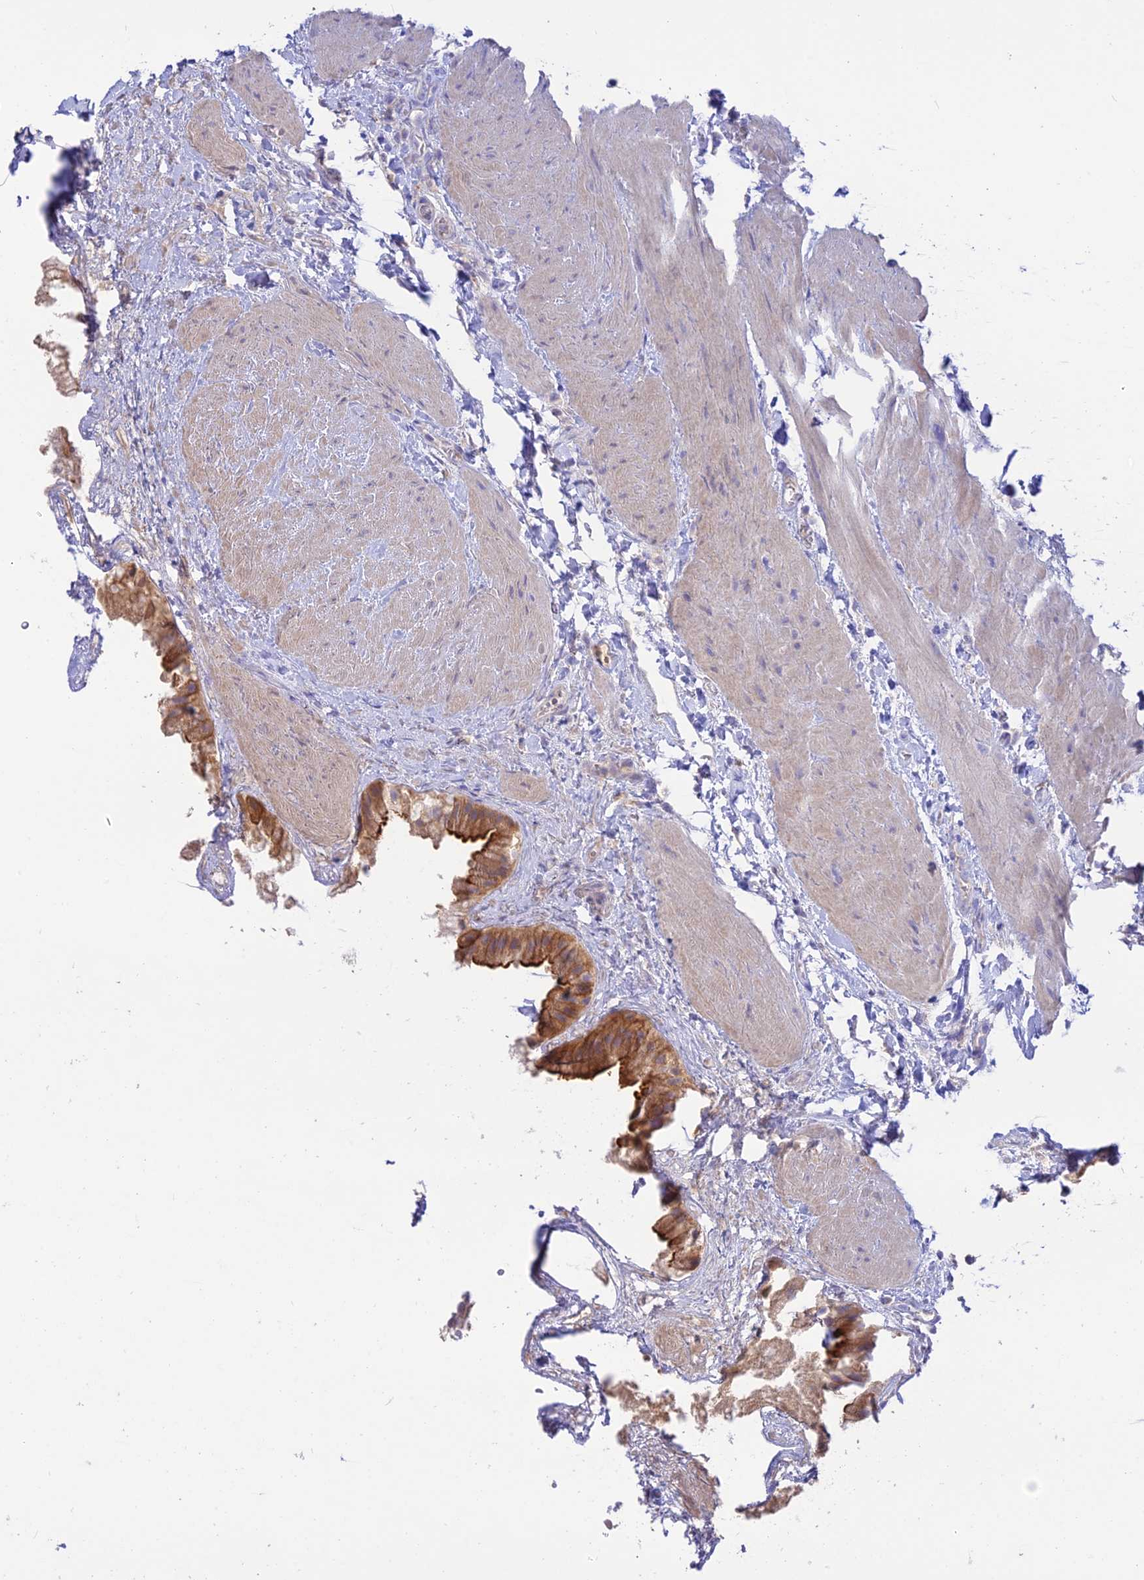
{"staining": {"intensity": "moderate", "quantity": "25%-75%", "location": "cytoplasmic/membranous"}, "tissue": "gallbladder", "cell_type": "Glandular cells", "image_type": "normal", "snomed": [{"axis": "morphology", "description": "Normal tissue, NOS"}, {"axis": "topography", "description": "Gallbladder"}], "caption": "Protein staining reveals moderate cytoplasmic/membranous staining in about 25%-75% of glandular cells in unremarkable gallbladder. The staining was performed using DAB (3,3'-diaminobenzidine), with brown indicating positive protein expression. Nuclei are stained blue with hematoxylin.", "gene": "NLRP9", "patient": {"sex": "male", "age": 55}}